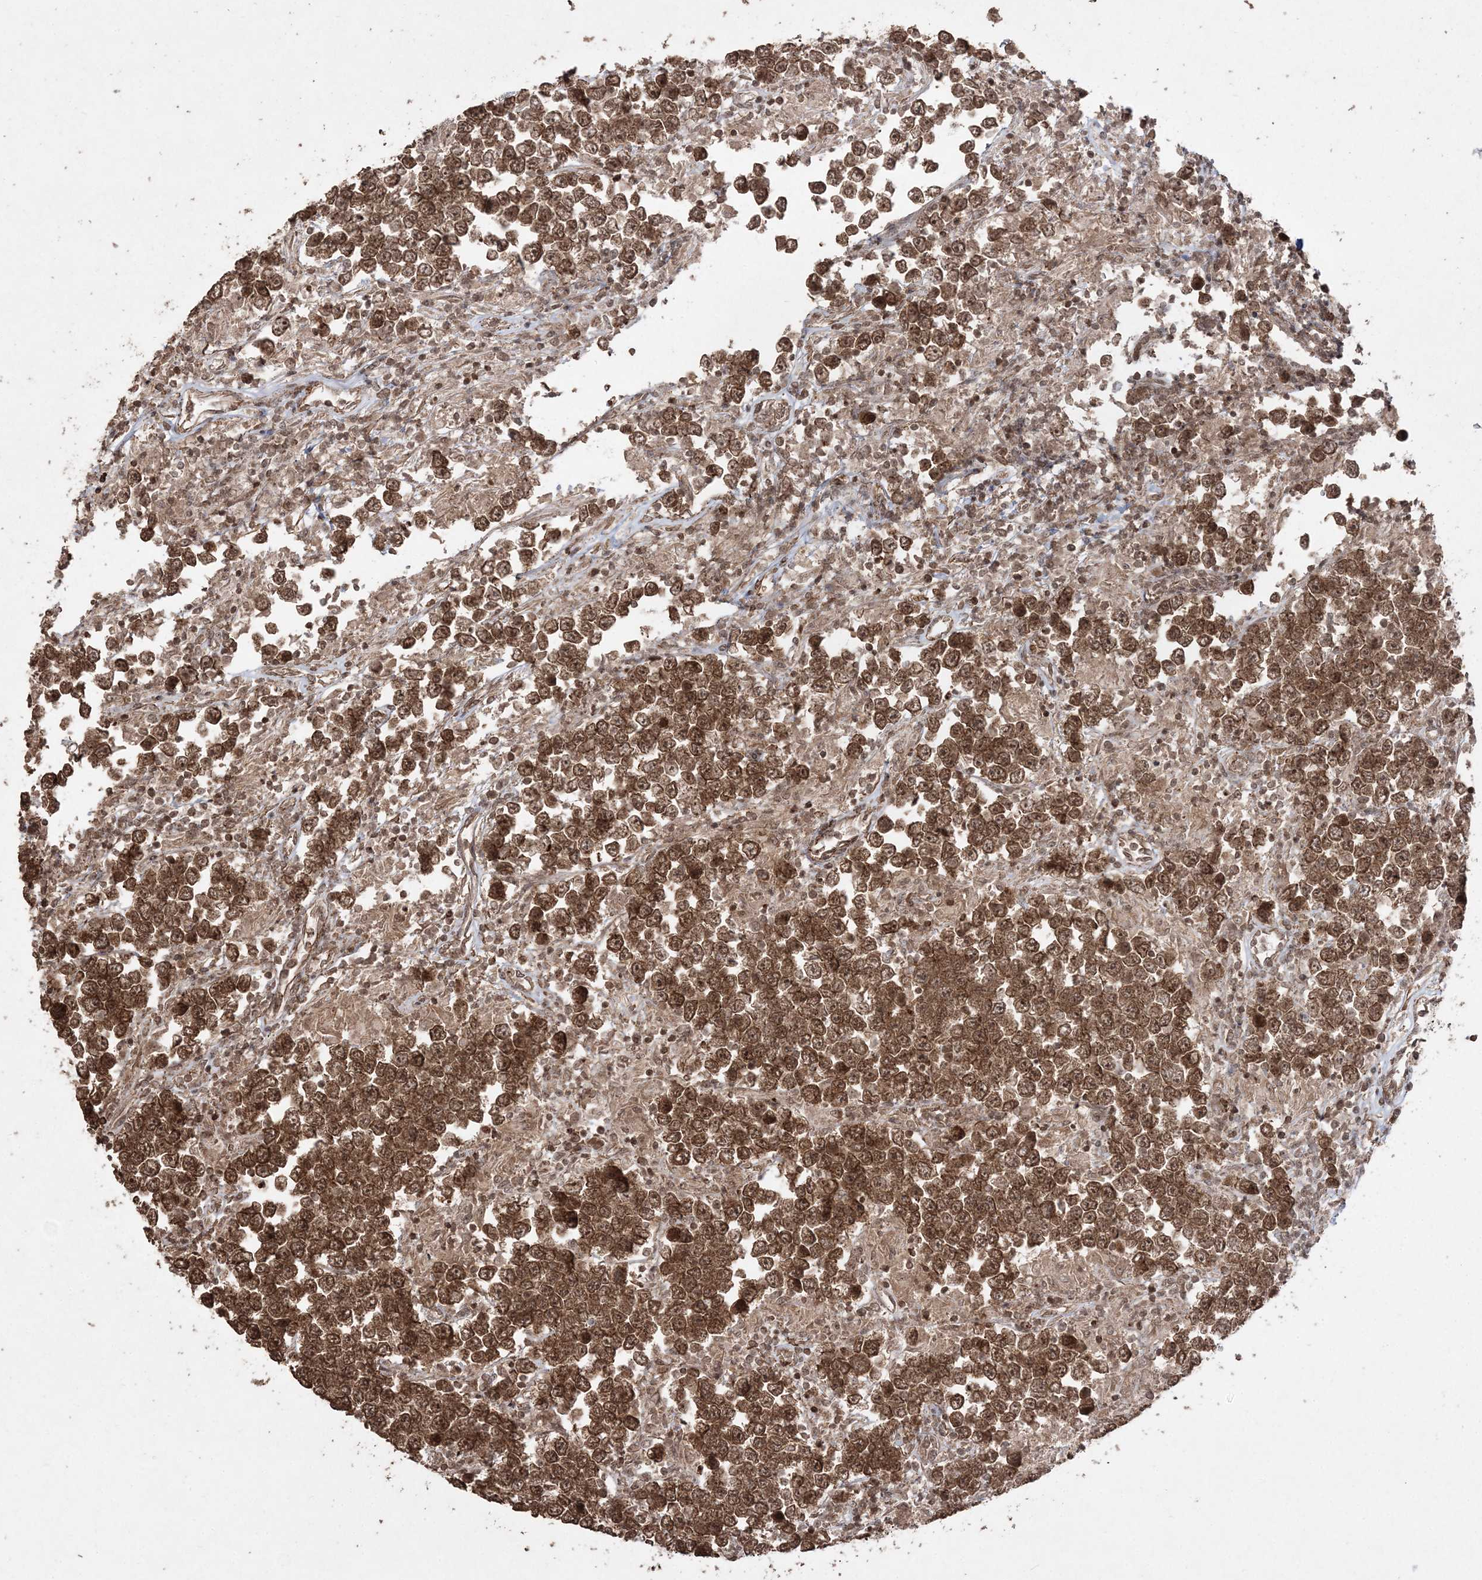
{"staining": {"intensity": "moderate", "quantity": ">75%", "location": "cytoplasmic/membranous,nuclear"}, "tissue": "testis cancer", "cell_type": "Tumor cells", "image_type": "cancer", "snomed": [{"axis": "morphology", "description": "Normal tissue, NOS"}, {"axis": "morphology", "description": "Urothelial carcinoma, High grade"}, {"axis": "morphology", "description": "Seminoma, NOS"}, {"axis": "morphology", "description": "Carcinoma, Embryonal, NOS"}, {"axis": "topography", "description": "Urinary bladder"}, {"axis": "topography", "description": "Testis"}], "caption": "A medium amount of moderate cytoplasmic/membranous and nuclear expression is identified in about >75% of tumor cells in testis cancer tissue. (DAB IHC with brightfield microscopy, high magnification).", "gene": "EHHADH", "patient": {"sex": "male", "age": 41}}